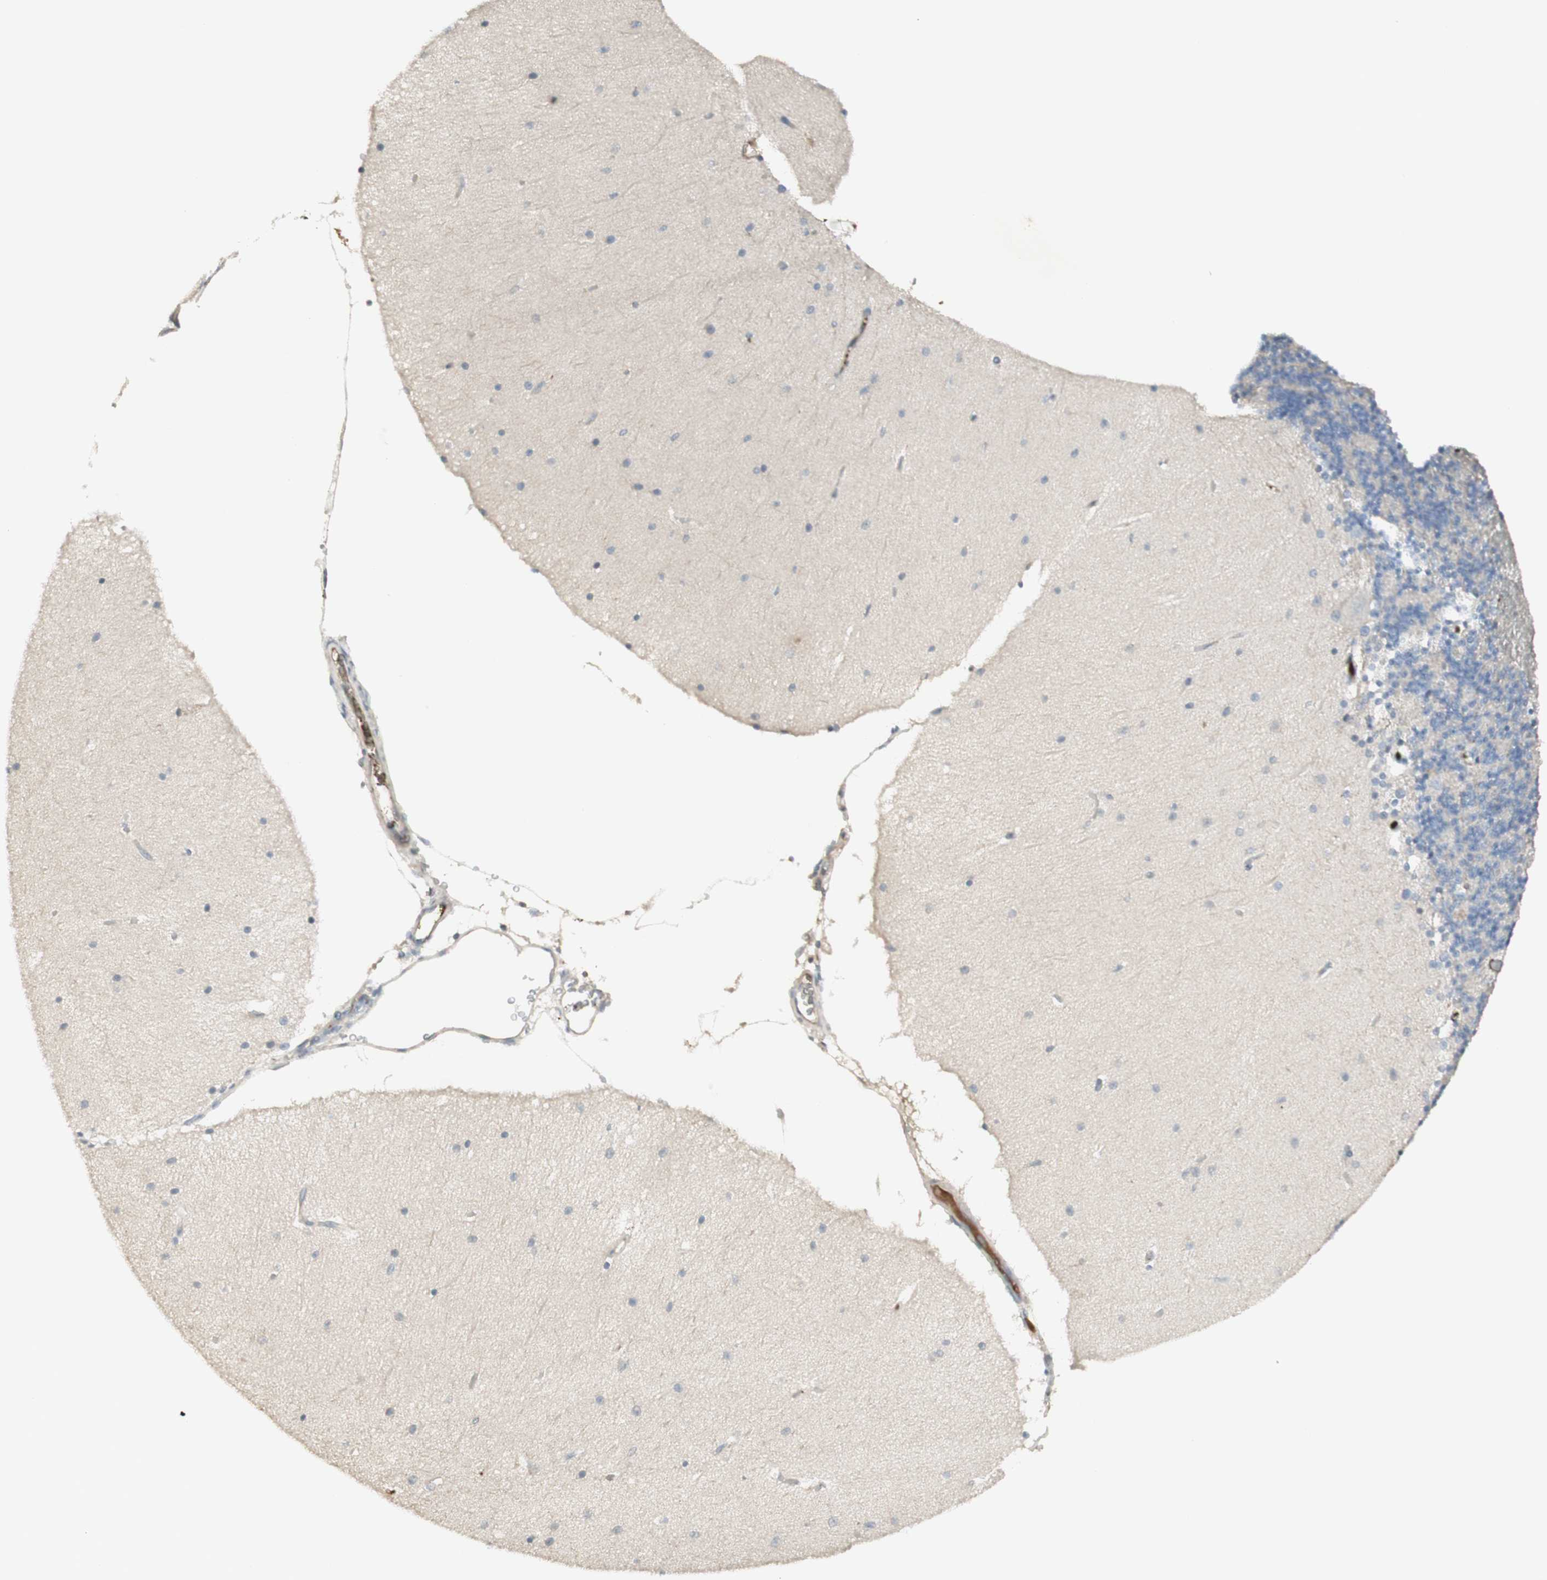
{"staining": {"intensity": "negative", "quantity": "none", "location": "none"}, "tissue": "cerebellum", "cell_type": "Cells in granular layer", "image_type": "normal", "snomed": [{"axis": "morphology", "description": "Normal tissue, NOS"}, {"axis": "topography", "description": "Cerebellum"}], "caption": "IHC of unremarkable human cerebellum exhibits no positivity in cells in granular layer. The staining was performed using DAB (3,3'-diaminobenzidine) to visualize the protein expression in brown, while the nuclei were stained in blue with hematoxylin (Magnification: 20x).", "gene": "IFNG", "patient": {"sex": "female", "age": 54}}